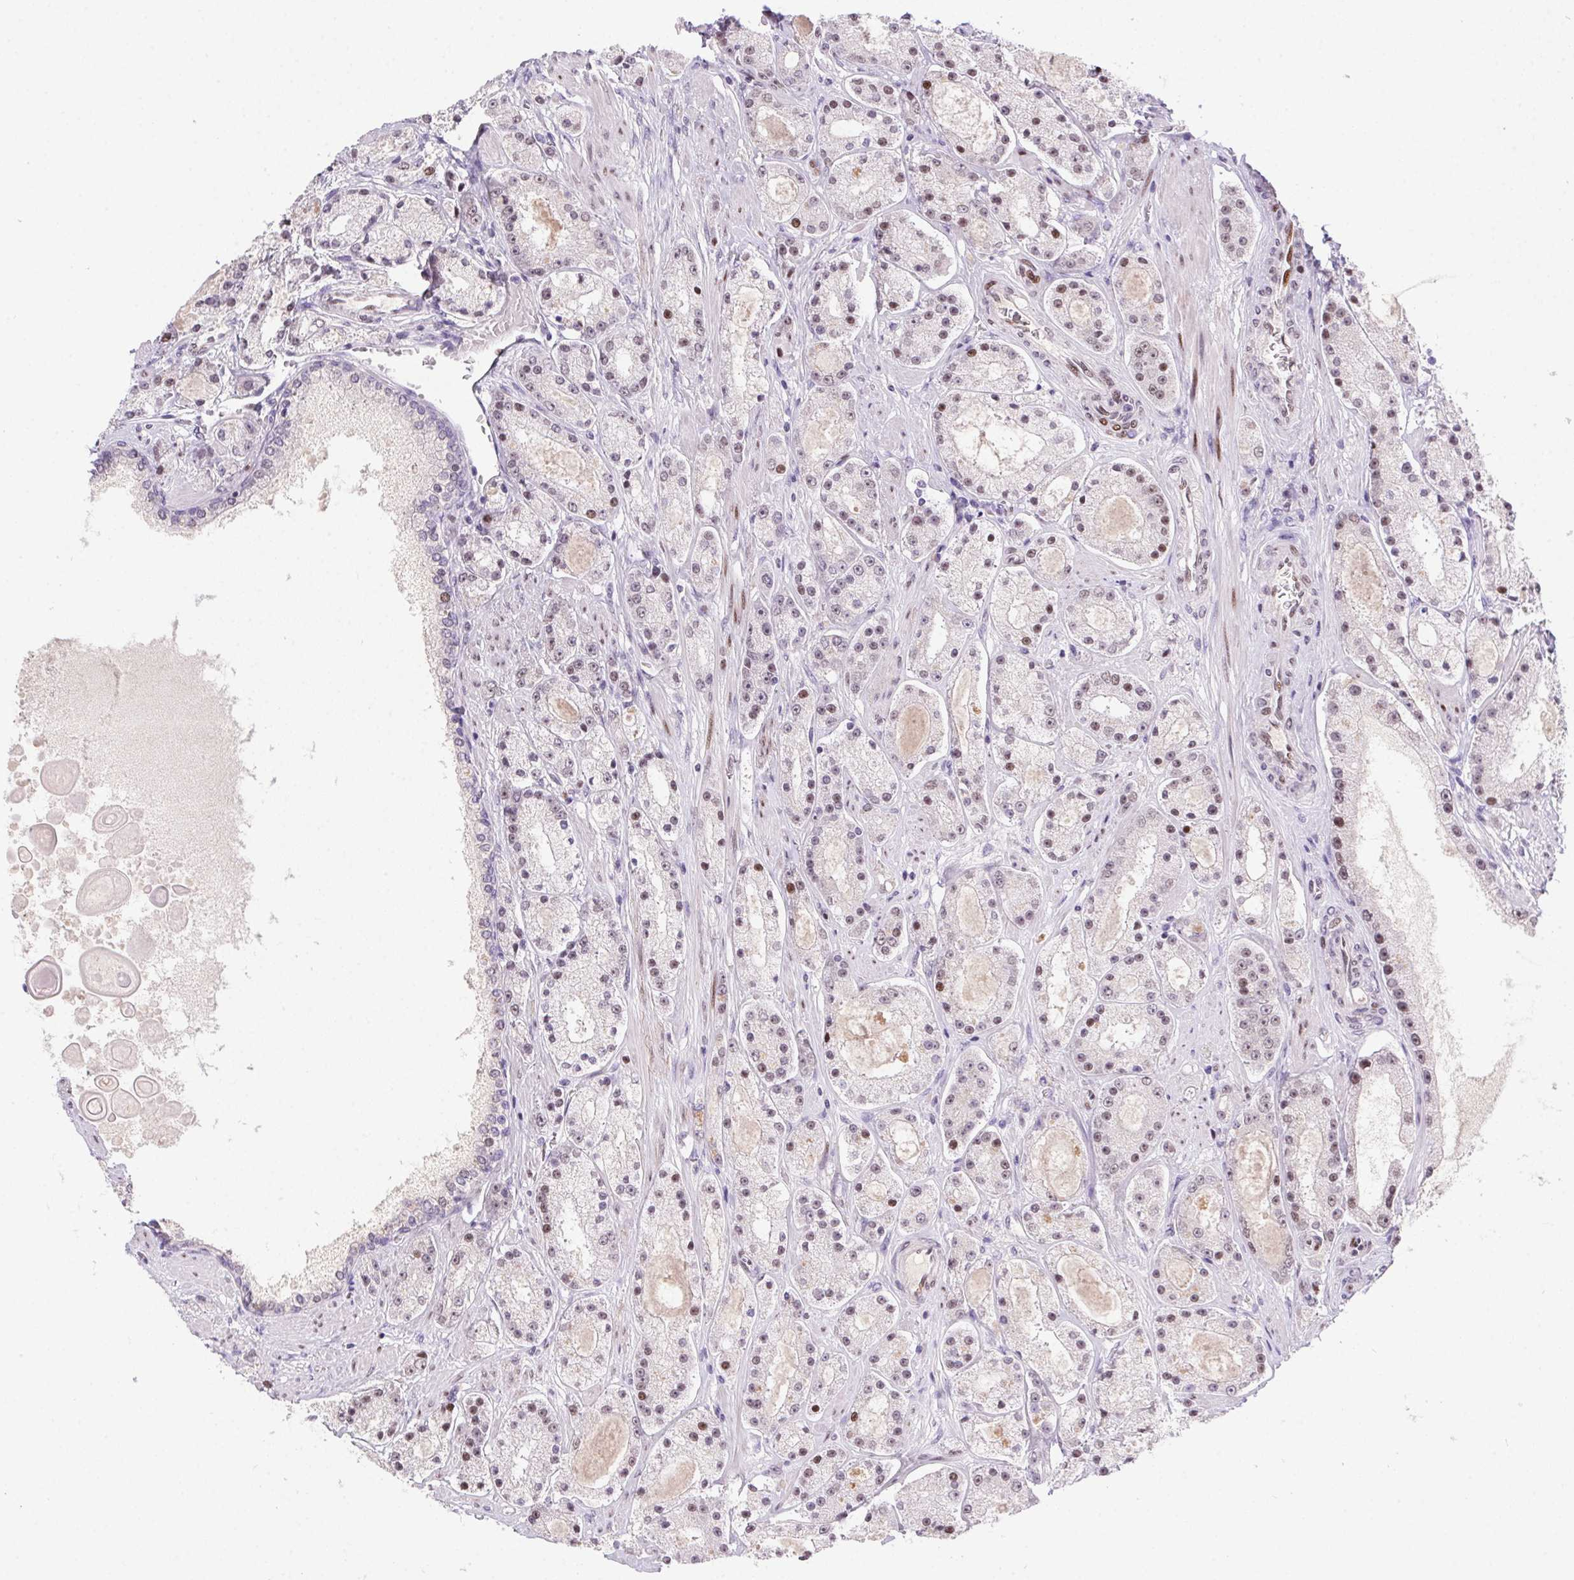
{"staining": {"intensity": "weak", "quantity": "25%-75%", "location": "nuclear"}, "tissue": "prostate cancer", "cell_type": "Tumor cells", "image_type": "cancer", "snomed": [{"axis": "morphology", "description": "Adenocarcinoma, High grade"}, {"axis": "topography", "description": "Prostate"}], "caption": "A micrograph of prostate cancer (high-grade adenocarcinoma) stained for a protein shows weak nuclear brown staining in tumor cells.", "gene": "SP9", "patient": {"sex": "male", "age": 67}}